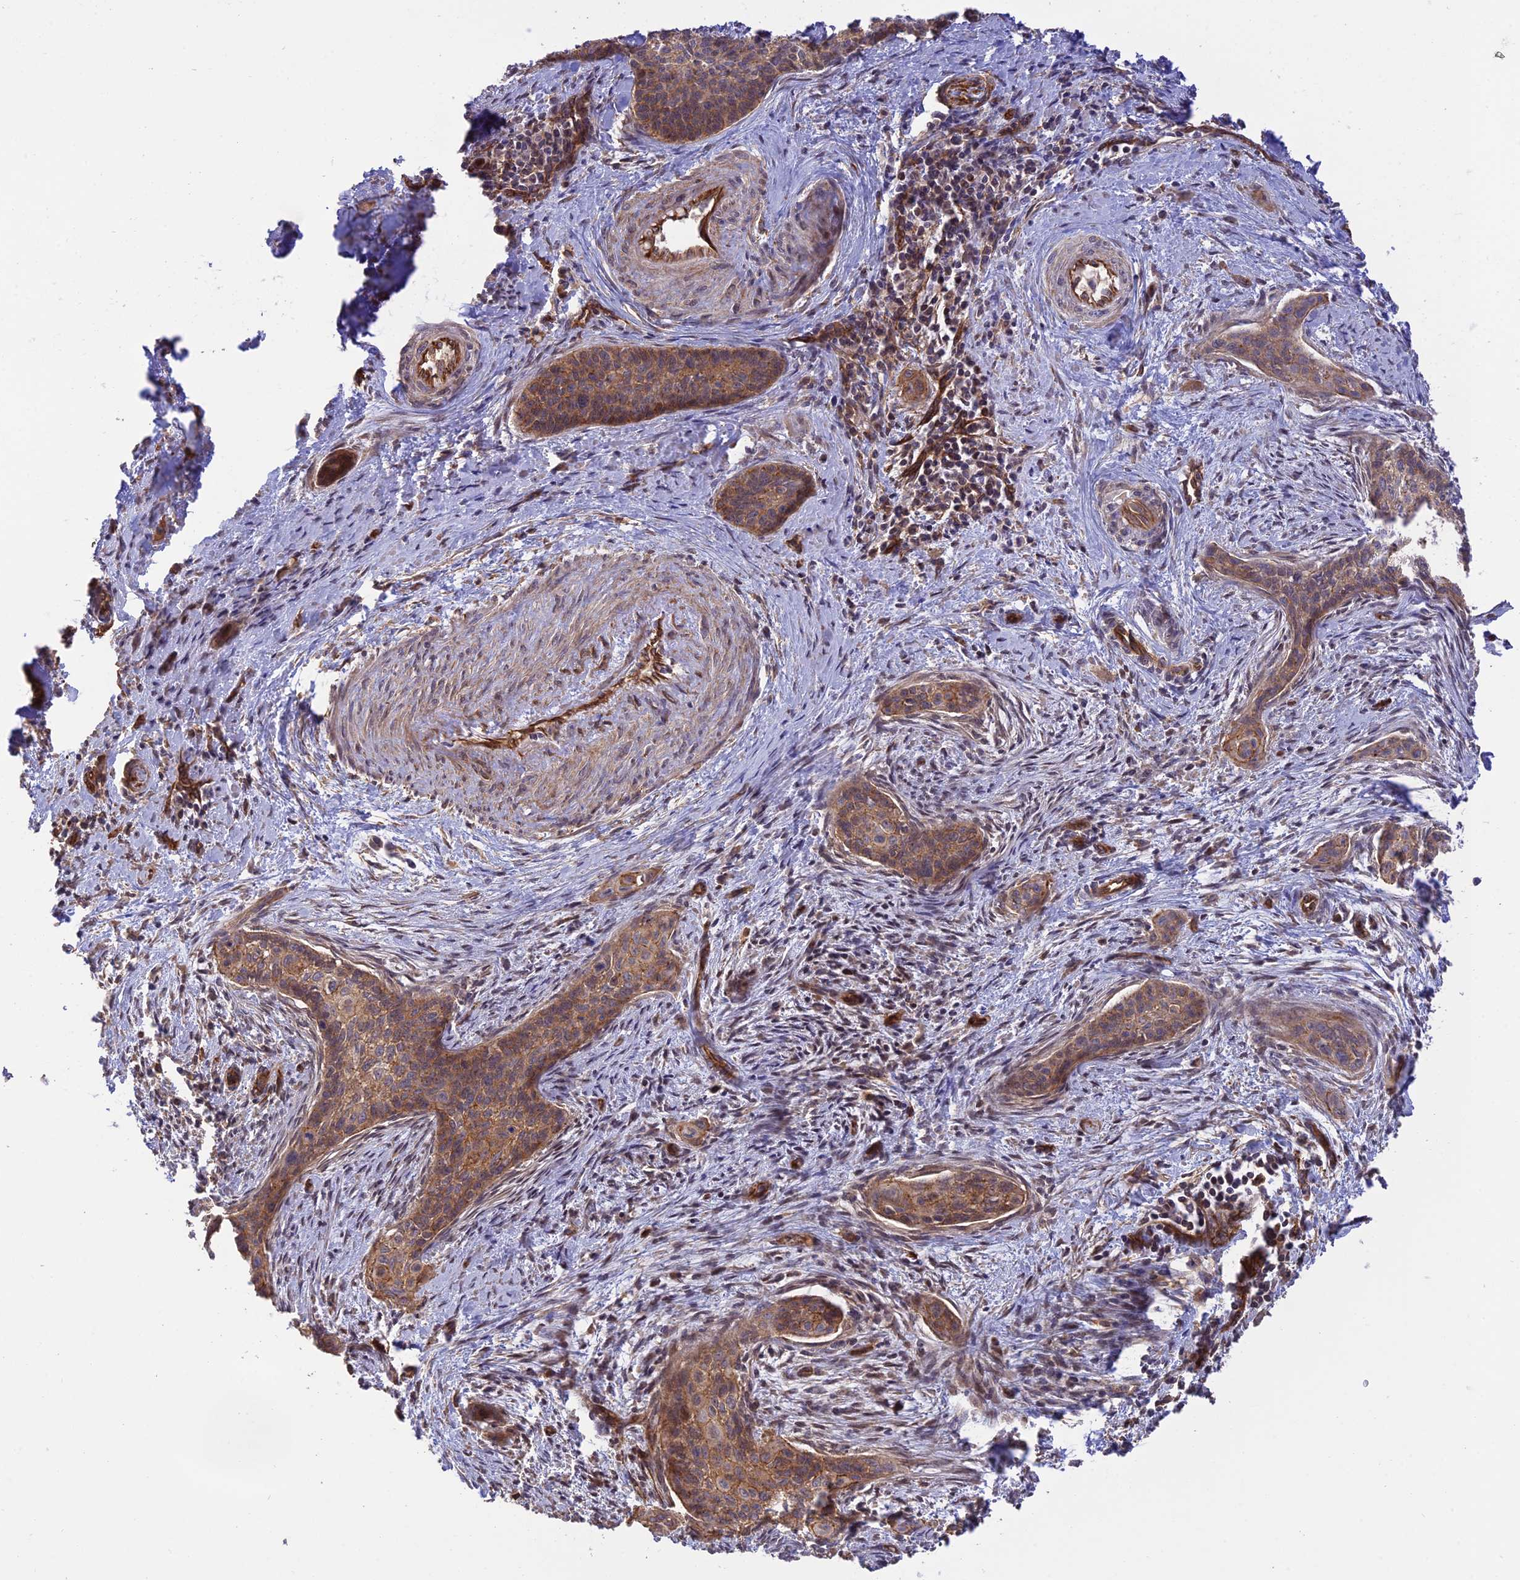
{"staining": {"intensity": "moderate", "quantity": ">75%", "location": "cytoplasmic/membranous"}, "tissue": "cervical cancer", "cell_type": "Tumor cells", "image_type": "cancer", "snomed": [{"axis": "morphology", "description": "Squamous cell carcinoma, NOS"}, {"axis": "topography", "description": "Cervix"}], "caption": "Approximately >75% of tumor cells in human cervical cancer exhibit moderate cytoplasmic/membranous protein staining as visualized by brown immunohistochemical staining.", "gene": "HOMER2", "patient": {"sex": "female", "age": 33}}